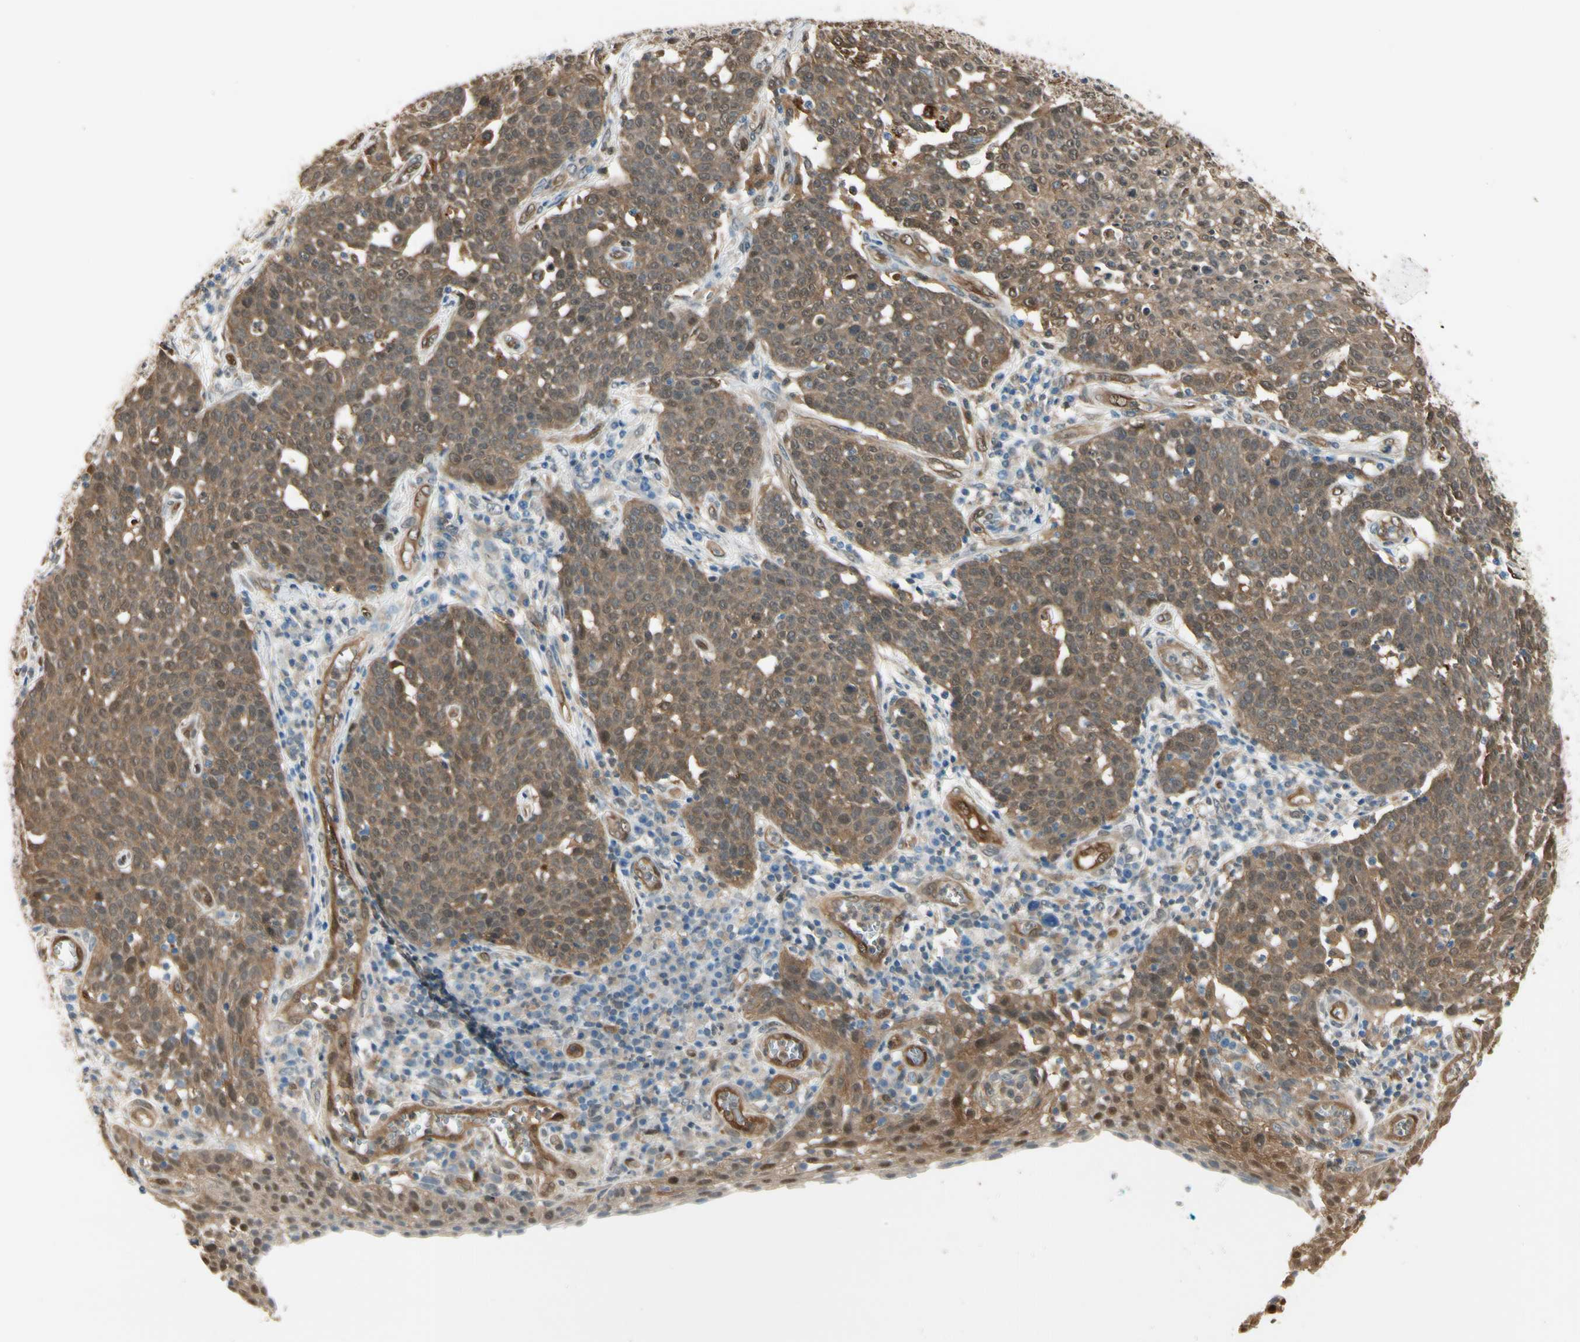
{"staining": {"intensity": "moderate", "quantity": ">75%", "location": "cytoplasmic/membranous,nuclear"}, "tissue": "cervical cancer", "cell_type": "Tumor cells", "image_type": "cancer", "snomed": [{"axis": "morphology", "description": "Squamous cell carcinoma, NOS"}, {"axis": "topography", "description": "Cervix"}], "caption": "Protein staining demonstrates moderate cytoplasmic/membranous and nuclear staining in about >75% of tumor cells in cervical cancer (squamous cell carcinoma).", "gene": "SERPINB6", "patient": {"sex": "female", "age": 34}}